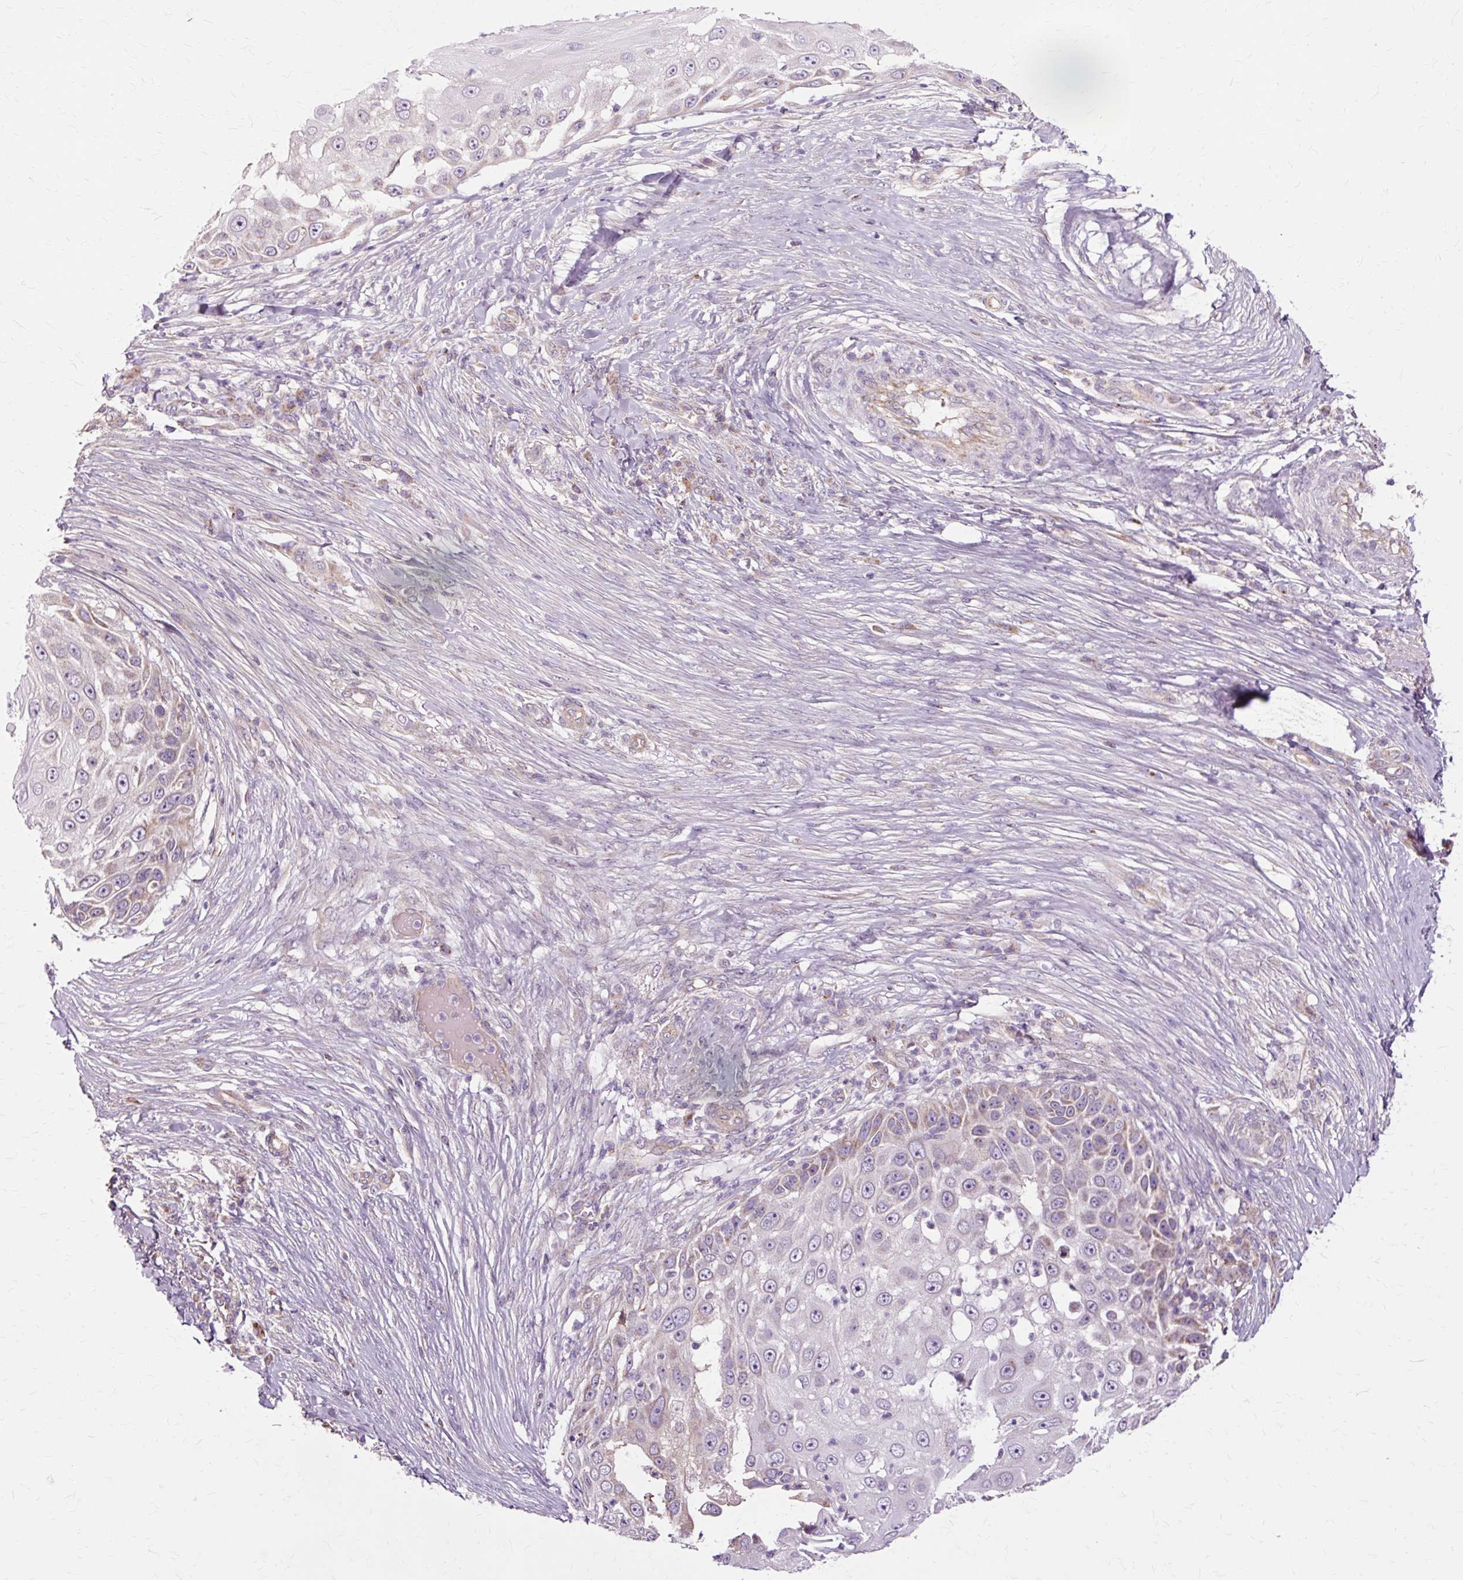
{"staining": {"intensity": "weak", "quantity": "<25%", "location": "cytoplasmic/membranous"}, "tissue": "skin cancer", "cell_type": "Tumor cells", "image_type": "cancer", "snomed": [{"axis": "morphology", "description": "Squamous cell carcinoma, NOS"}, {"axis": "topography", "description": "Skin"}], "caption": "Tumor cells show no significant protein expression in skin cancer (squamous cell carcinoma). The staining is performed using DAB brown chromogen with nuclei counter-stained in using hematoxylin.", "gene": "PDZD2", "patient": {"sex": "female", "age": 44}}